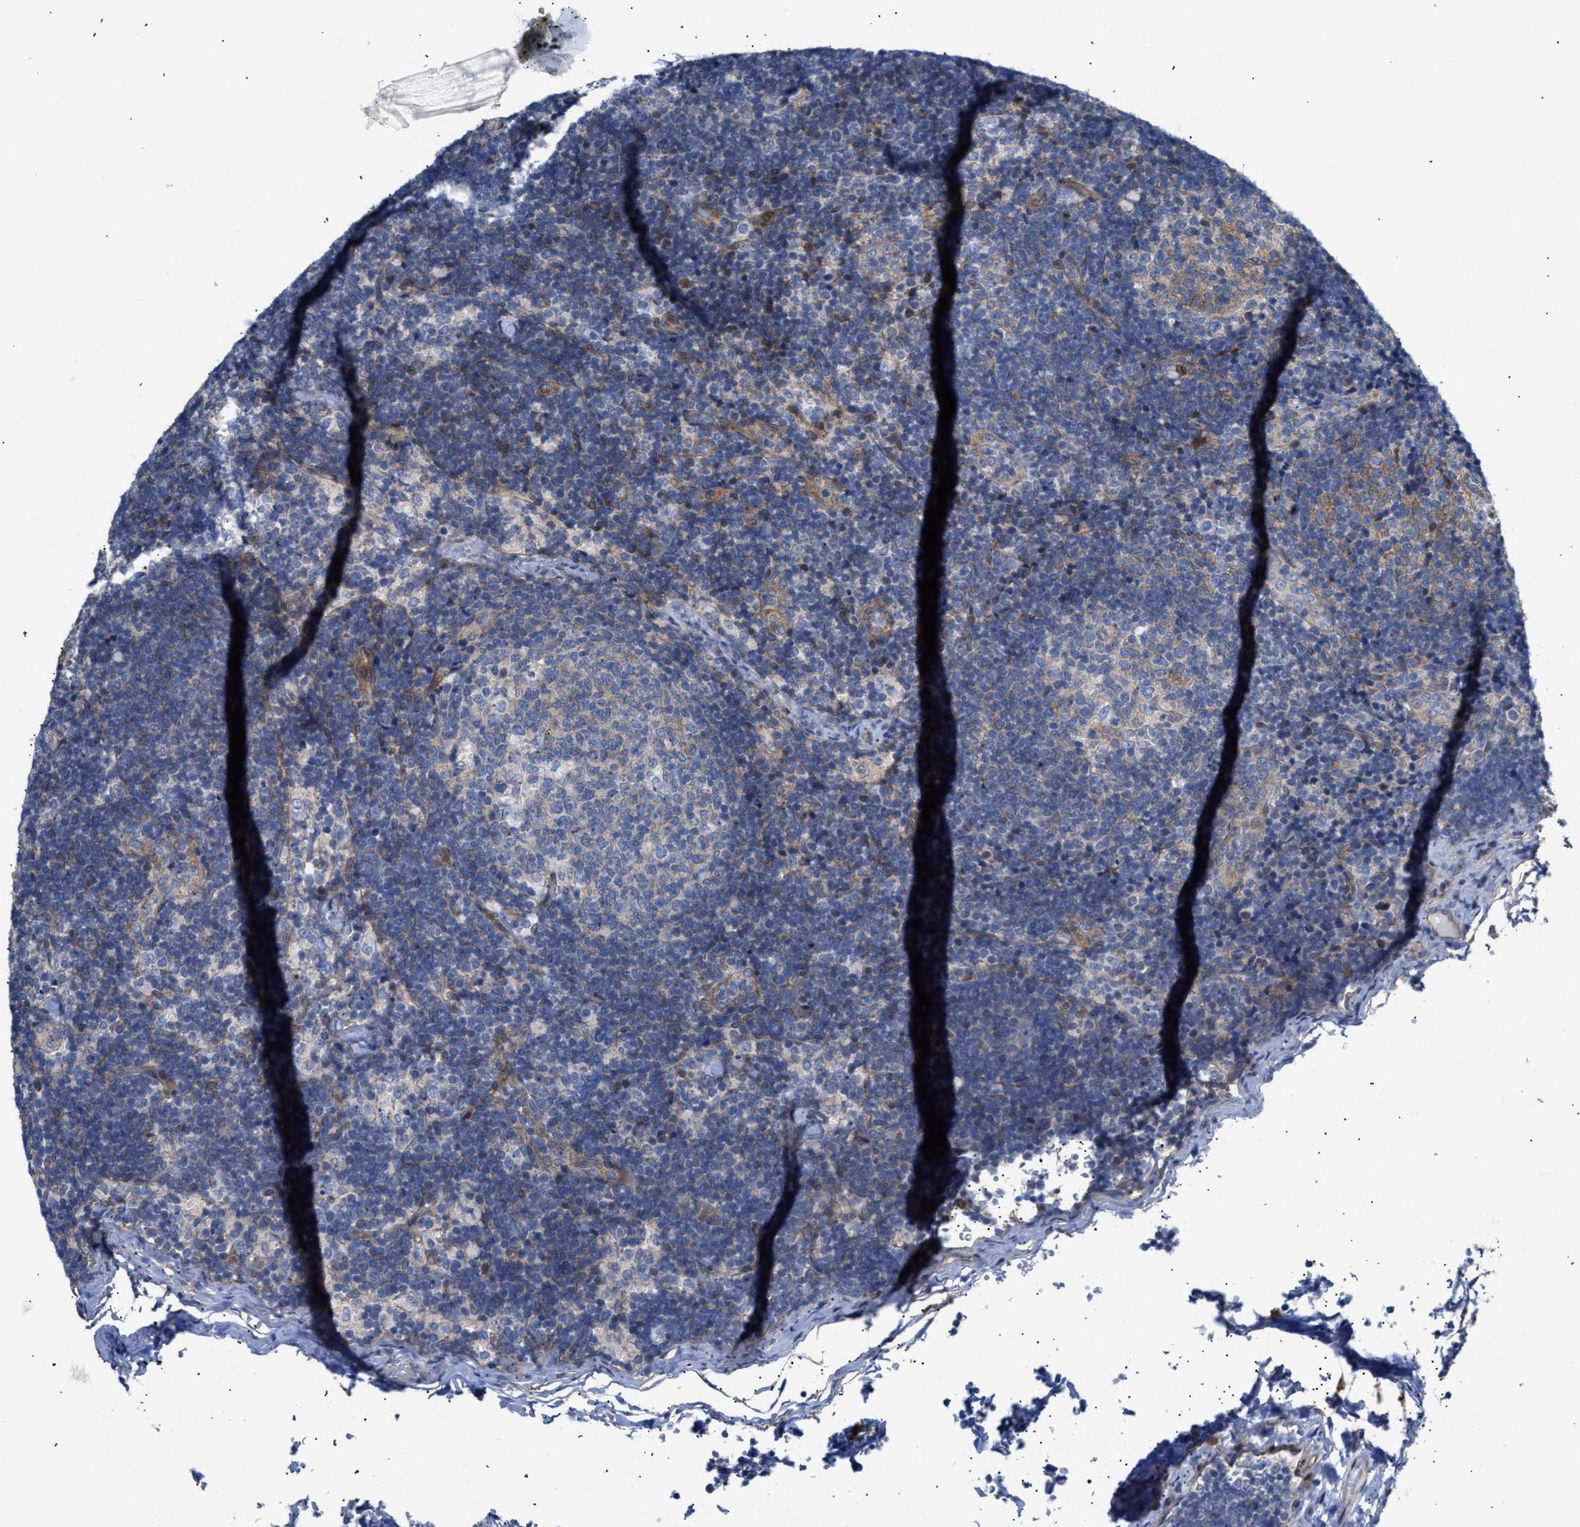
{"staining": {"intensity": "moderate", "quantity": "<25%", "location": "cytoplasmic/membranous"}, "tissue": "lymph node", "cell_type": "Germinal center cells", "image_type": "normal", "snomed": [{"axis": "morphology", "description": "Normal tissue, NOS"}, {"axis": "topography", "description": "Lymph node"}], "caption": "Brown immunohistochemical staining in normal lymph node demonstrates moderate cytoplasmic/membranous positivity in about <25% of germinal center cells.", "gene": "FHL1", "patient": {"sex": "female", "age": 14}}